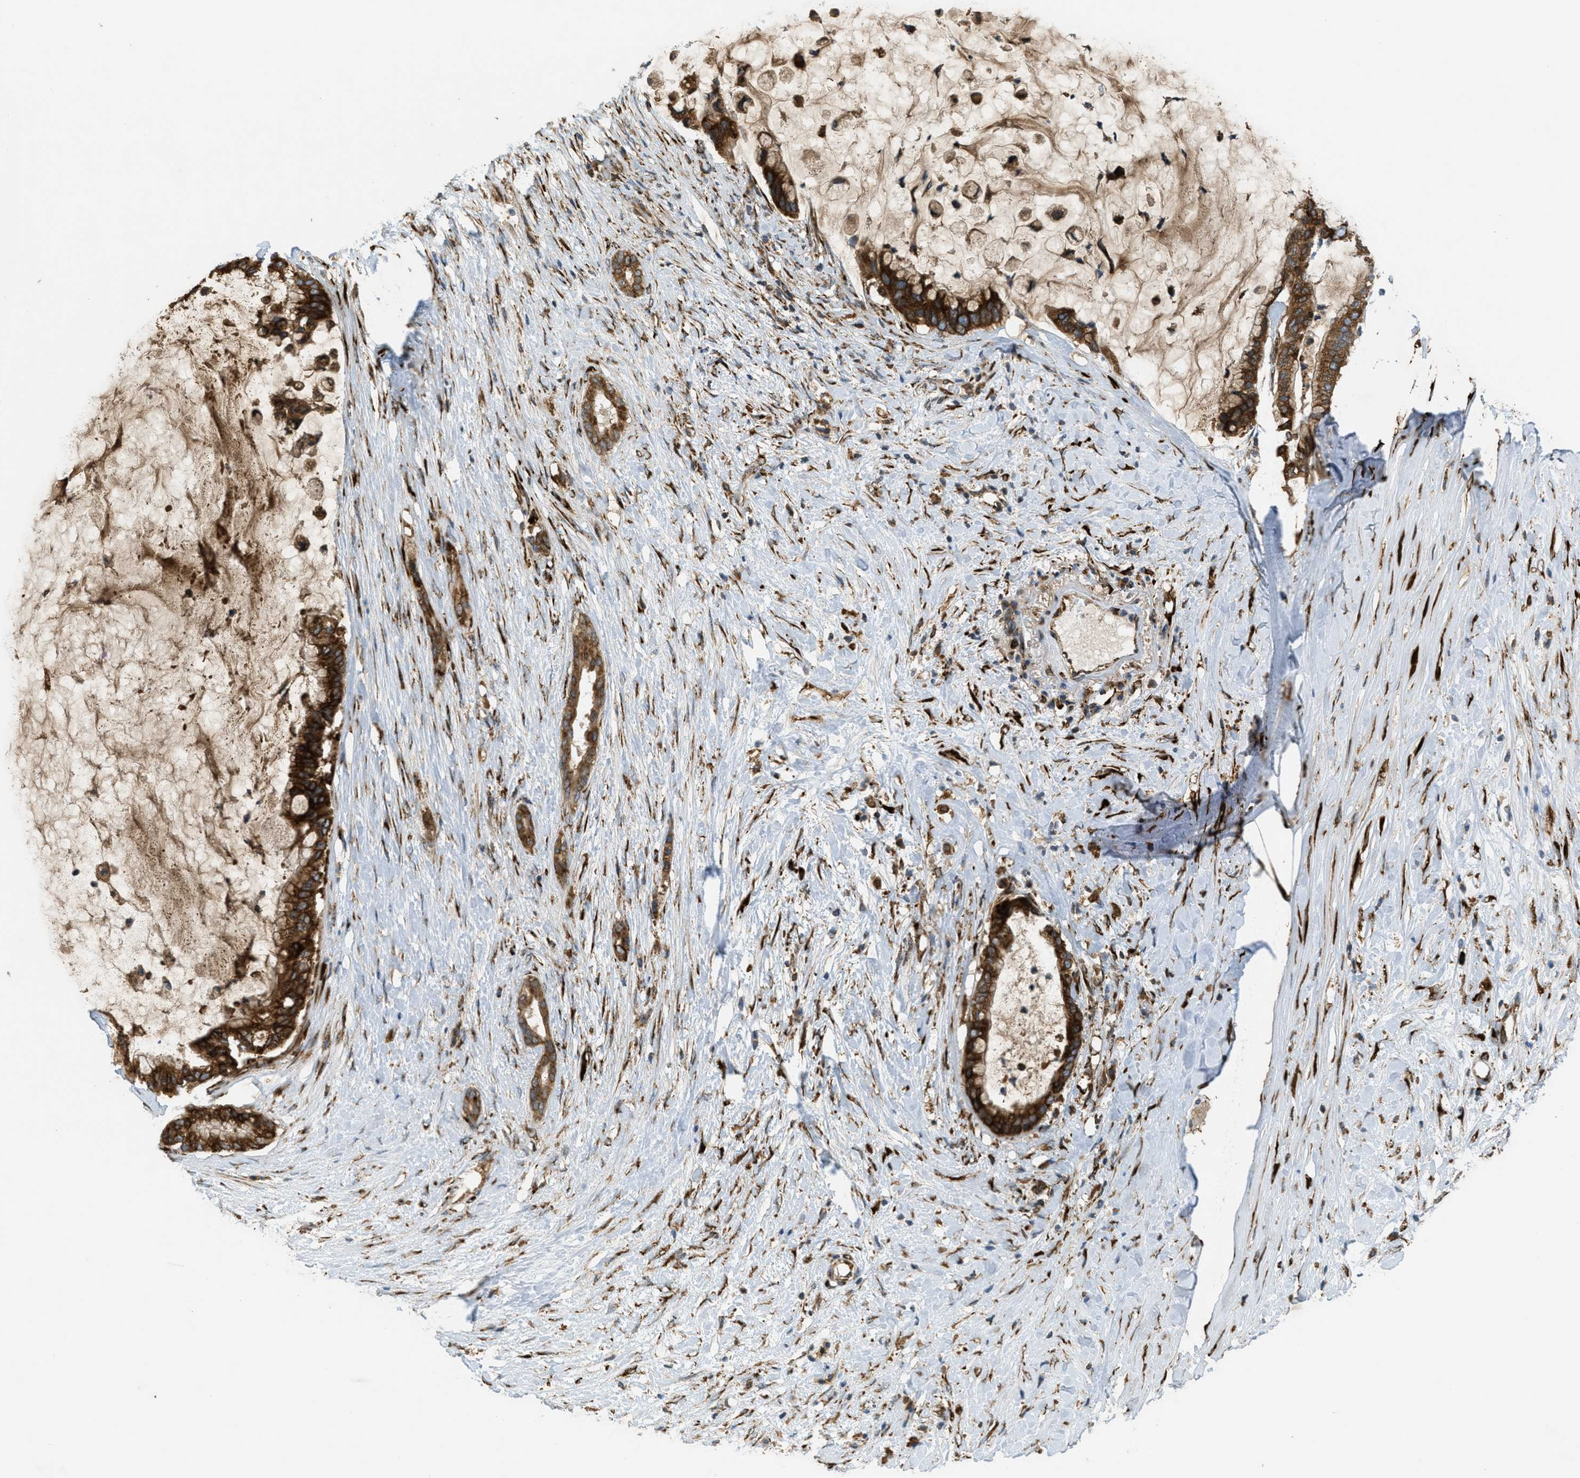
{"staining": {"intensity": "strong", "quantity": ">75%", "location": "cytoplasmic/membranous"}, "tissue": "pancreatic cancer", "cell_type": "Tumor cells", "image_type": "cancer", "snomed": [{"axis": "morphology", "description": "Adenocarcinoma, NOS"}, {"axis": "topography", "description": "Pancreas"}], "caption": "A micrograph of human pancreatic adenocarcinoma stained for a protein exhibits strong cytoplasmic/membranous brown staining in tumor cells.", "gene": "PCDH18", "patient": {"sex": "male", "age": 41}}